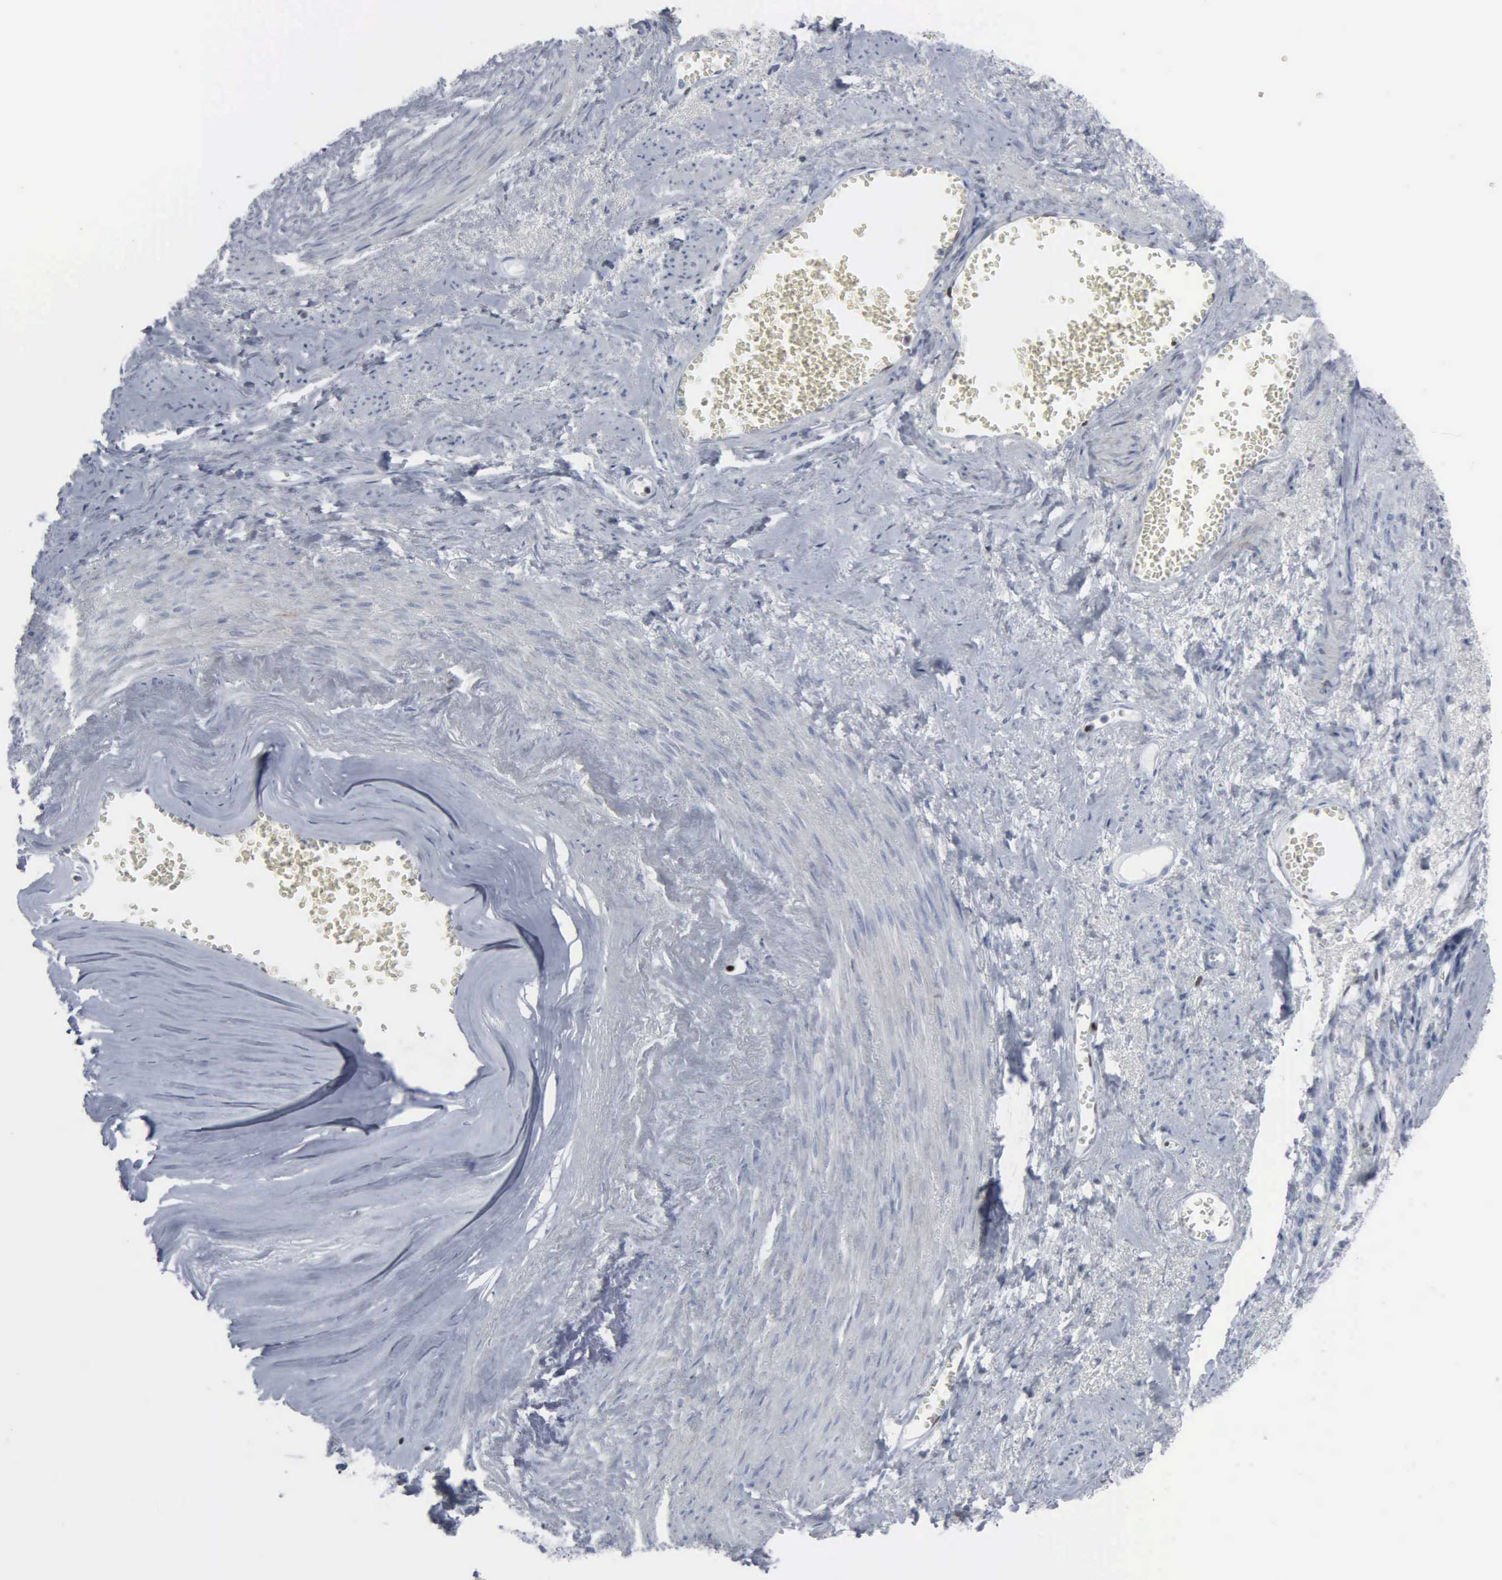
{"staining": {"intensity": "negative", "quantity": "none", "location": "none"}, "tissue": "endometrial cancer", "cell_type": "Tumor cells", "image_type": "cancer", "snomed": [{"axis": "morphology", "description": "Adenocarcinoma, NOS"}, {"axis": "topography", "description": "Endometrium"}], "caption": "Tumor cells are negative for protein expression in human adenocarcinoma (endometrial). Brightfield microscopy of IHC stained with DAB (3,3'-diaminobenzidine) (brown) and hematoxylin (blue), captured at high magnification.", "gene": "CCND3", "patient": {"sex": "female", "age": 75}}